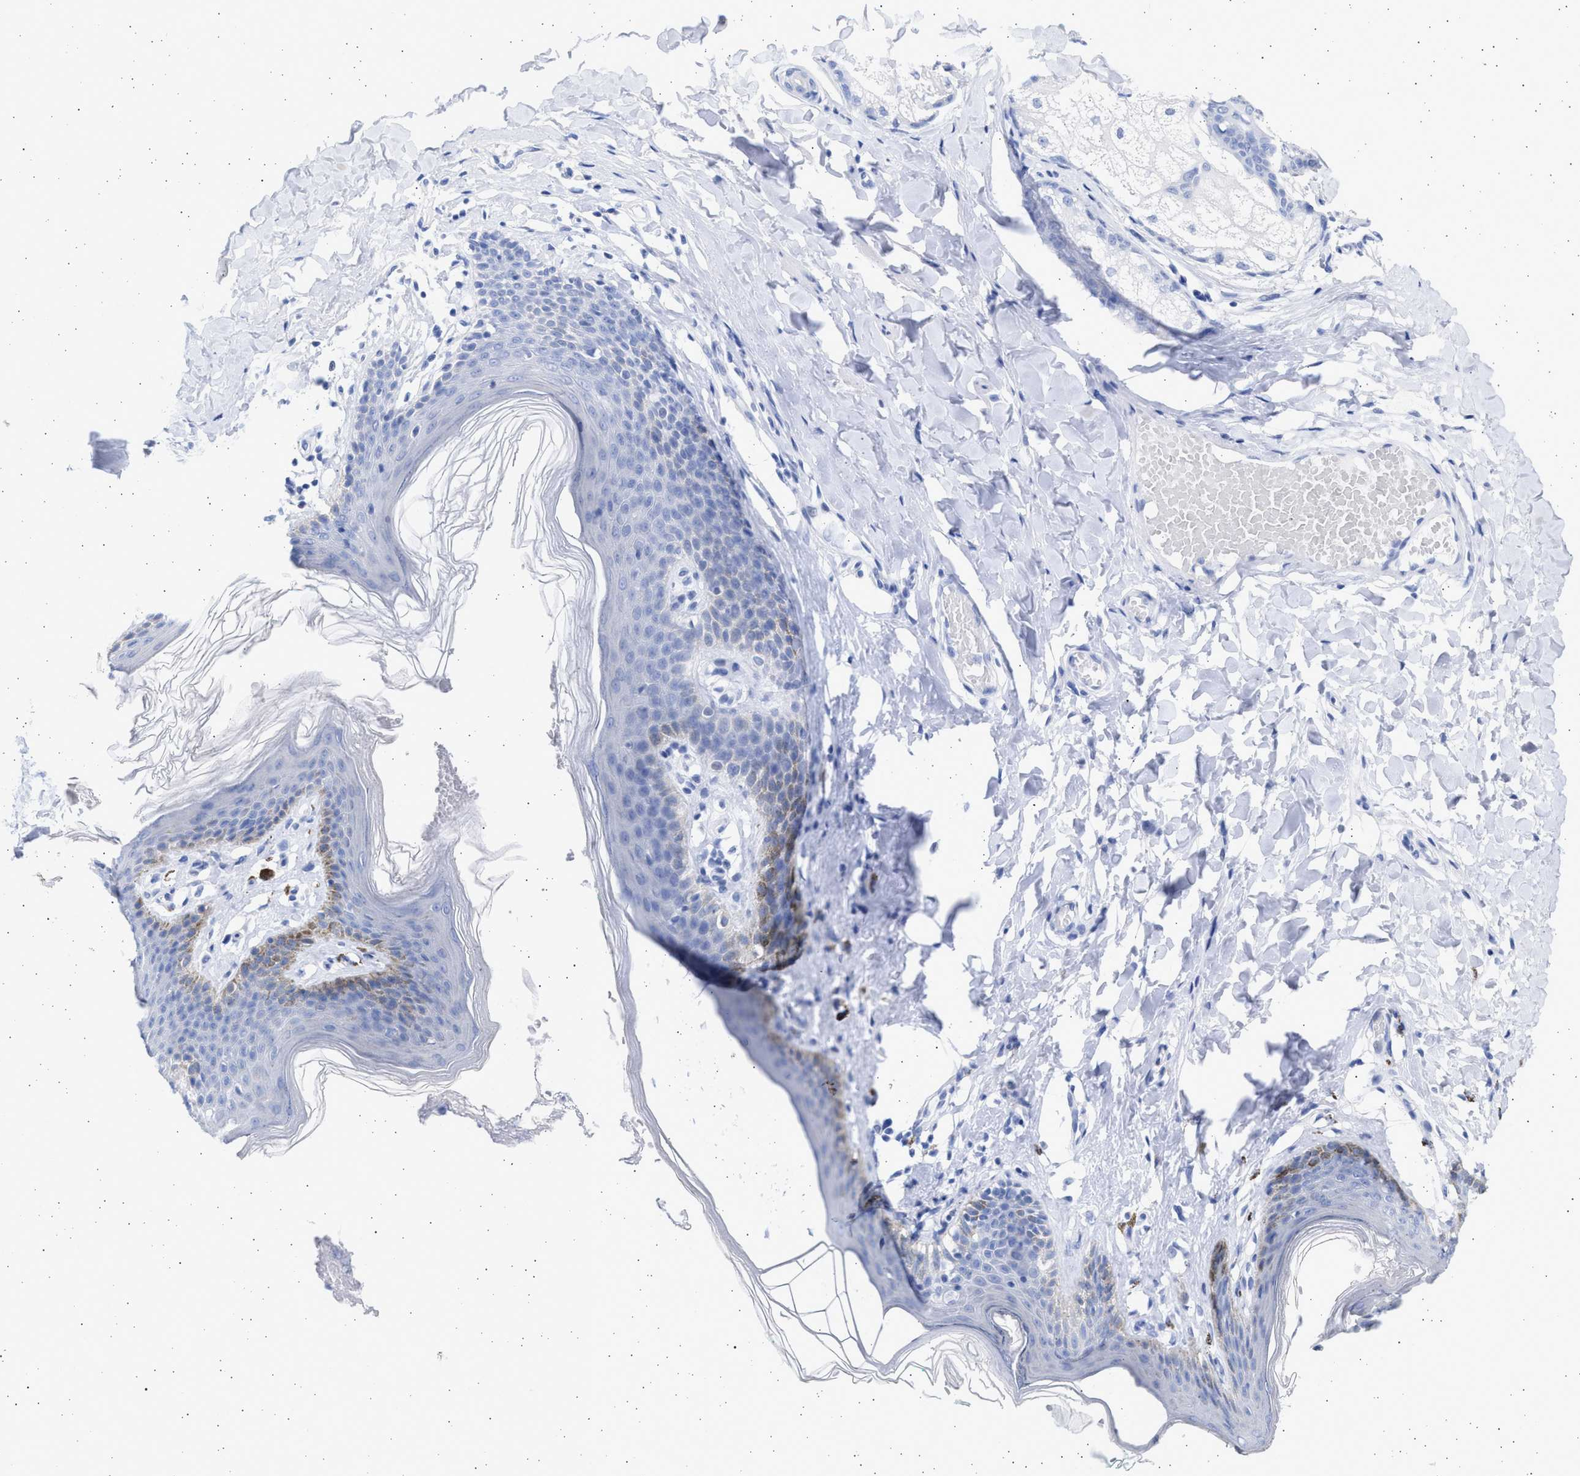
{"staining": {"intensity": "weak", "quantity": "<25%", "location": "cytoplasmic/membranous"}, "tissue": "skin", "cell_type": "Epidermal cells", "image_type": "normal", "snomed": [{"axis": "morphology", "description": "Normal tissue, NOS"}, {"axis": "topography", "description": "Vulva"}], "caption": "Benign skin was stained to show a protein in brown. There is no significant positivity in epidermal cells.", "gene": "ALDOC", "patient": {"sex": "female", "age": 66}}